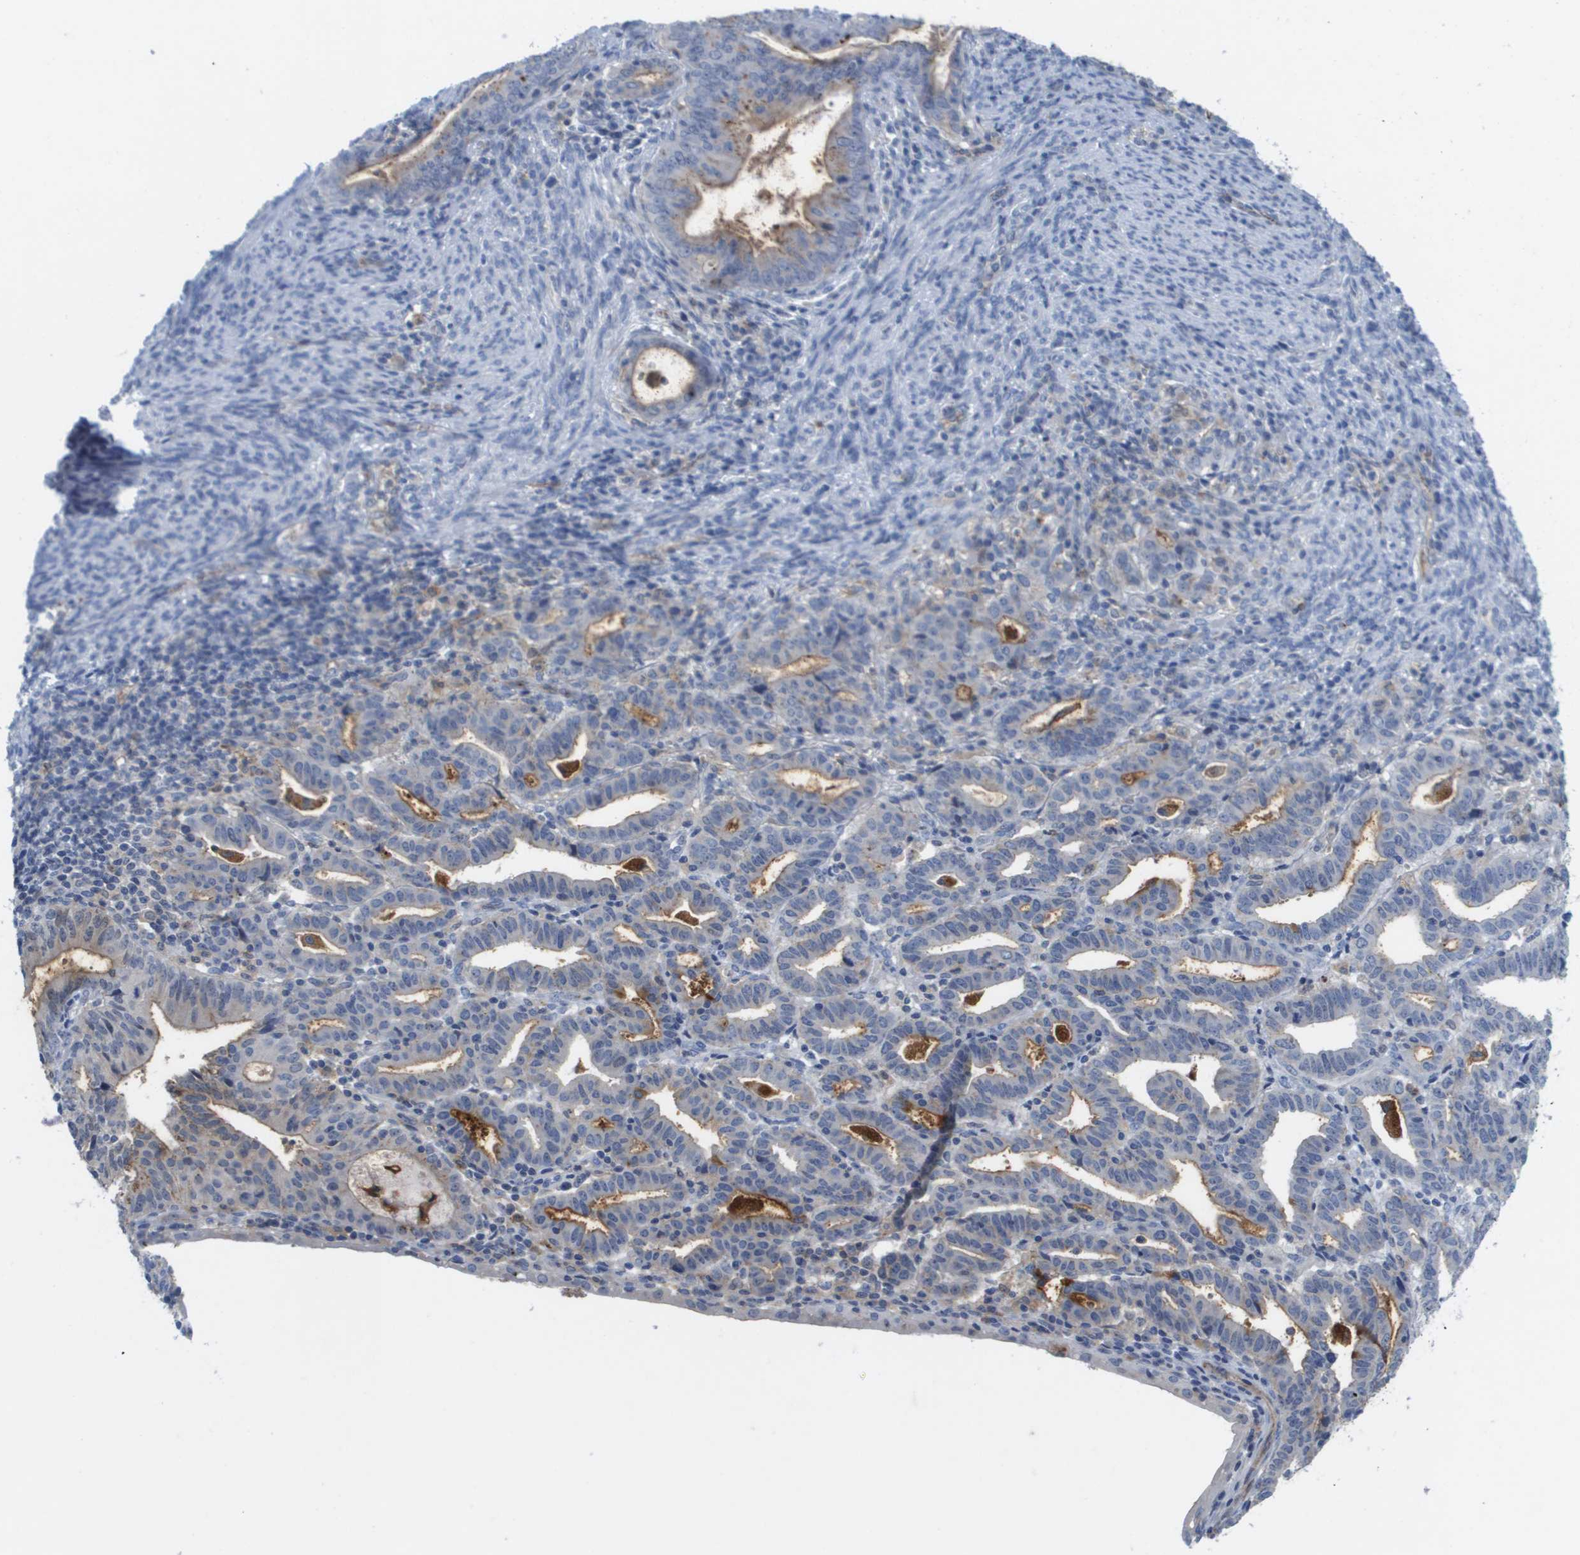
{"staining": {"intensity": "moderate", "quantity": "25%-75%", "location": "cytoplasmic/membranous"}, "tissue": "endometrial cancer", "cell_type": "Tumor cells", "image_type": "cancer", "snomed": [{"axis": "morphology", "description": "Adenocarcinoma, NOS"}, {"axis": "topography", "description": "Uterus"}], "caption": "A high-resolution histopathology image shows immunohistochemistry staining of endometrial cancer, which displays moderate cytoplasmic/membranous expression in approximately 25%-75% of tumor cells. The staining was performed using DAB (3,3'-diaminobenzidine), with brown indicating positive protein expression. Nuclei are stained blue with hematoxylin.", "gene": "LIPG", "patient": {"sex": "female", "age": 83}}